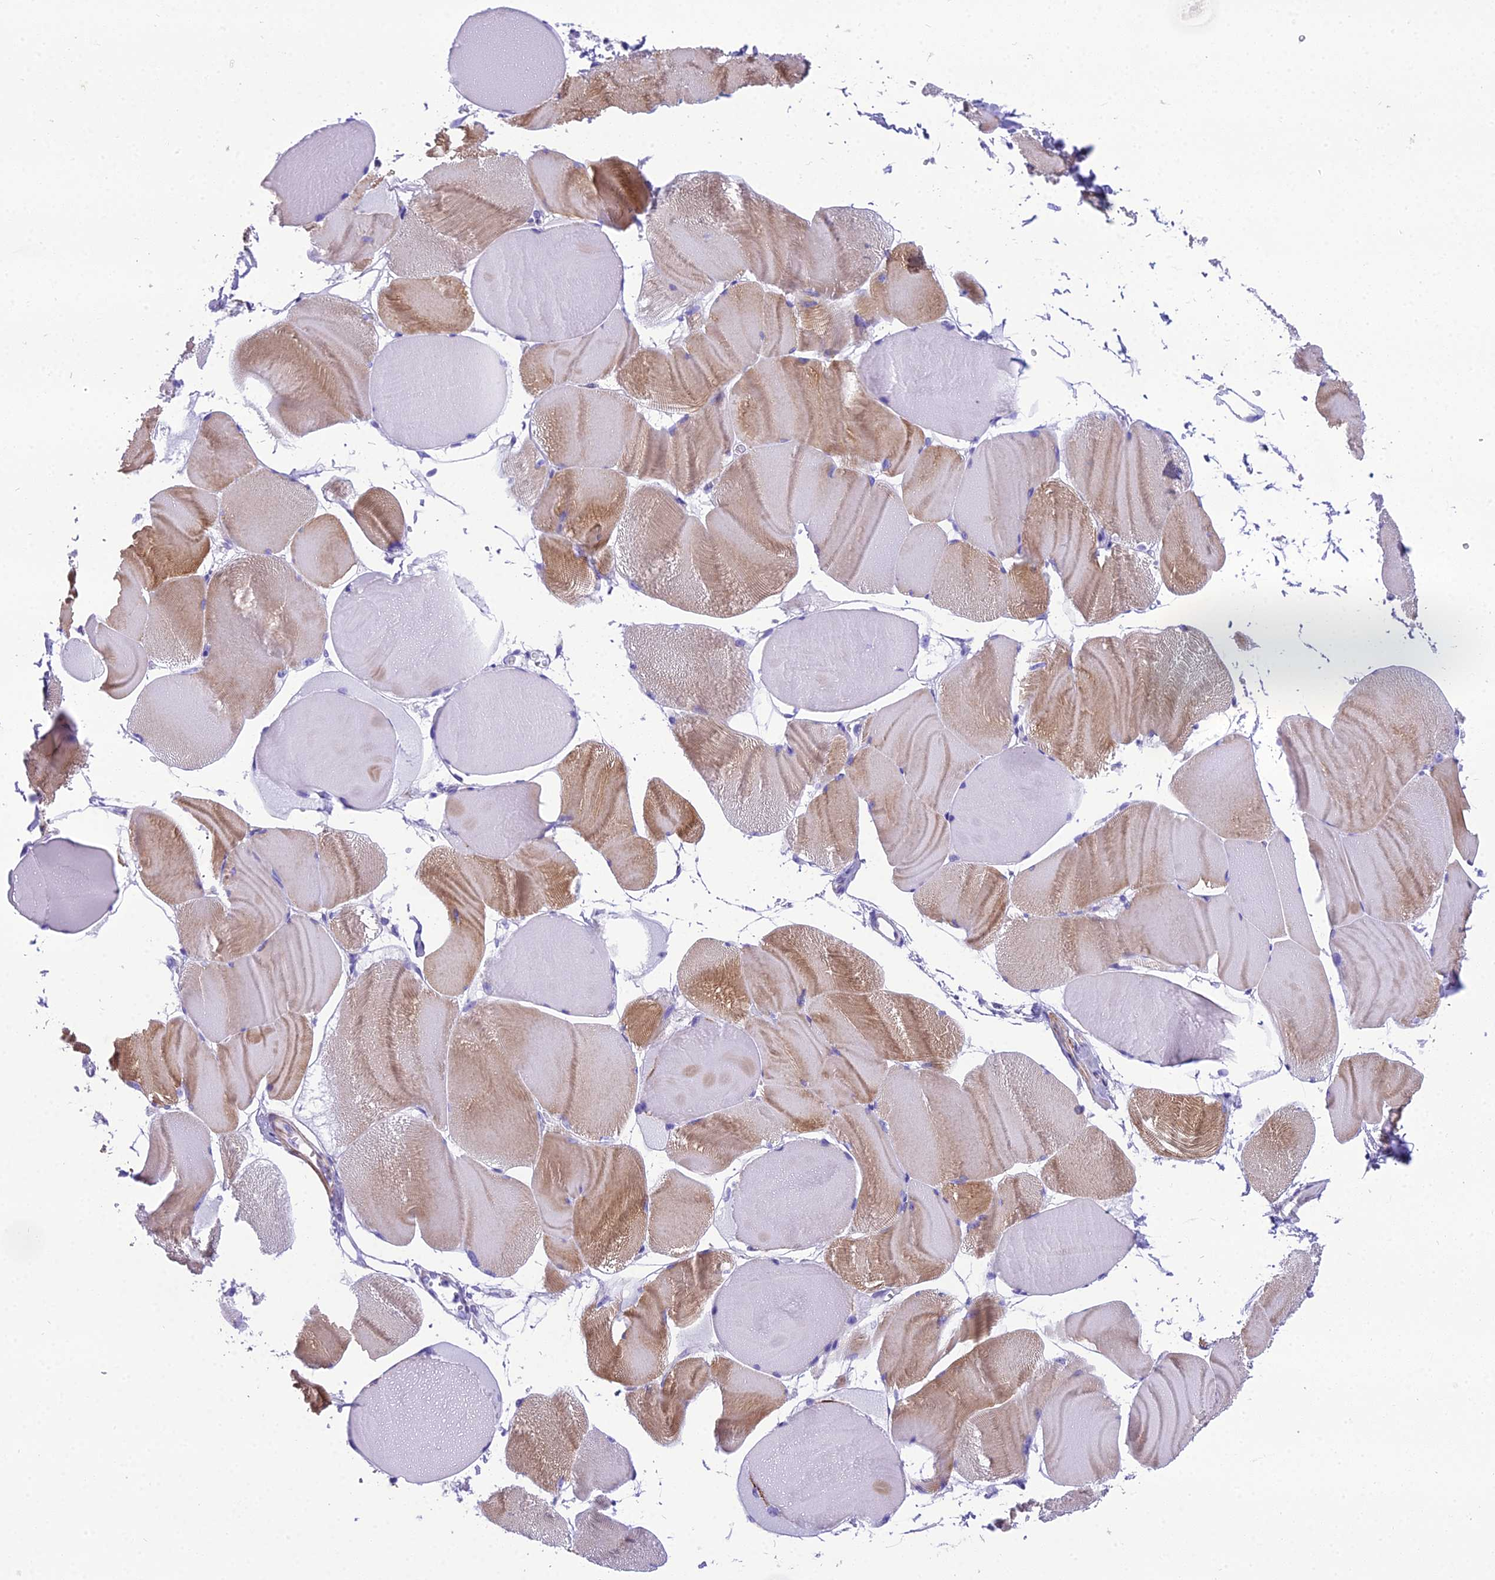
{"staining": {"intensity": "moderate", "quantity": "25%-75%", "location": "cytoplasmic/membranous"}, "tissue": "skeletal muscle", "cell_type": "Myocytes", "image_type": "normal", "snomed": [{"axis": "morphology", "description": "Normal tissue, NOS"}, {"axis": "morphology", "description": "Basal cell carcinoma"}, {"axis": "topography", "description": "Skeletal muscle"}], "caption": "Skeletal muscle stained with DAB (3,3'-diaminobenzidine) immunohistochemistry (IHC) shows medium levels of moderate cytoplasmic/membranous positivity in about 25%-75% of myocytes. The protein is stained brown, and the nuclei are stained in blue (DAB (3,3'-diaminobenzidine) IHC with brightfield microscopy, high magnification).", "gene": "GFRA1", "patient": {"sex": "female", "age": 64}}